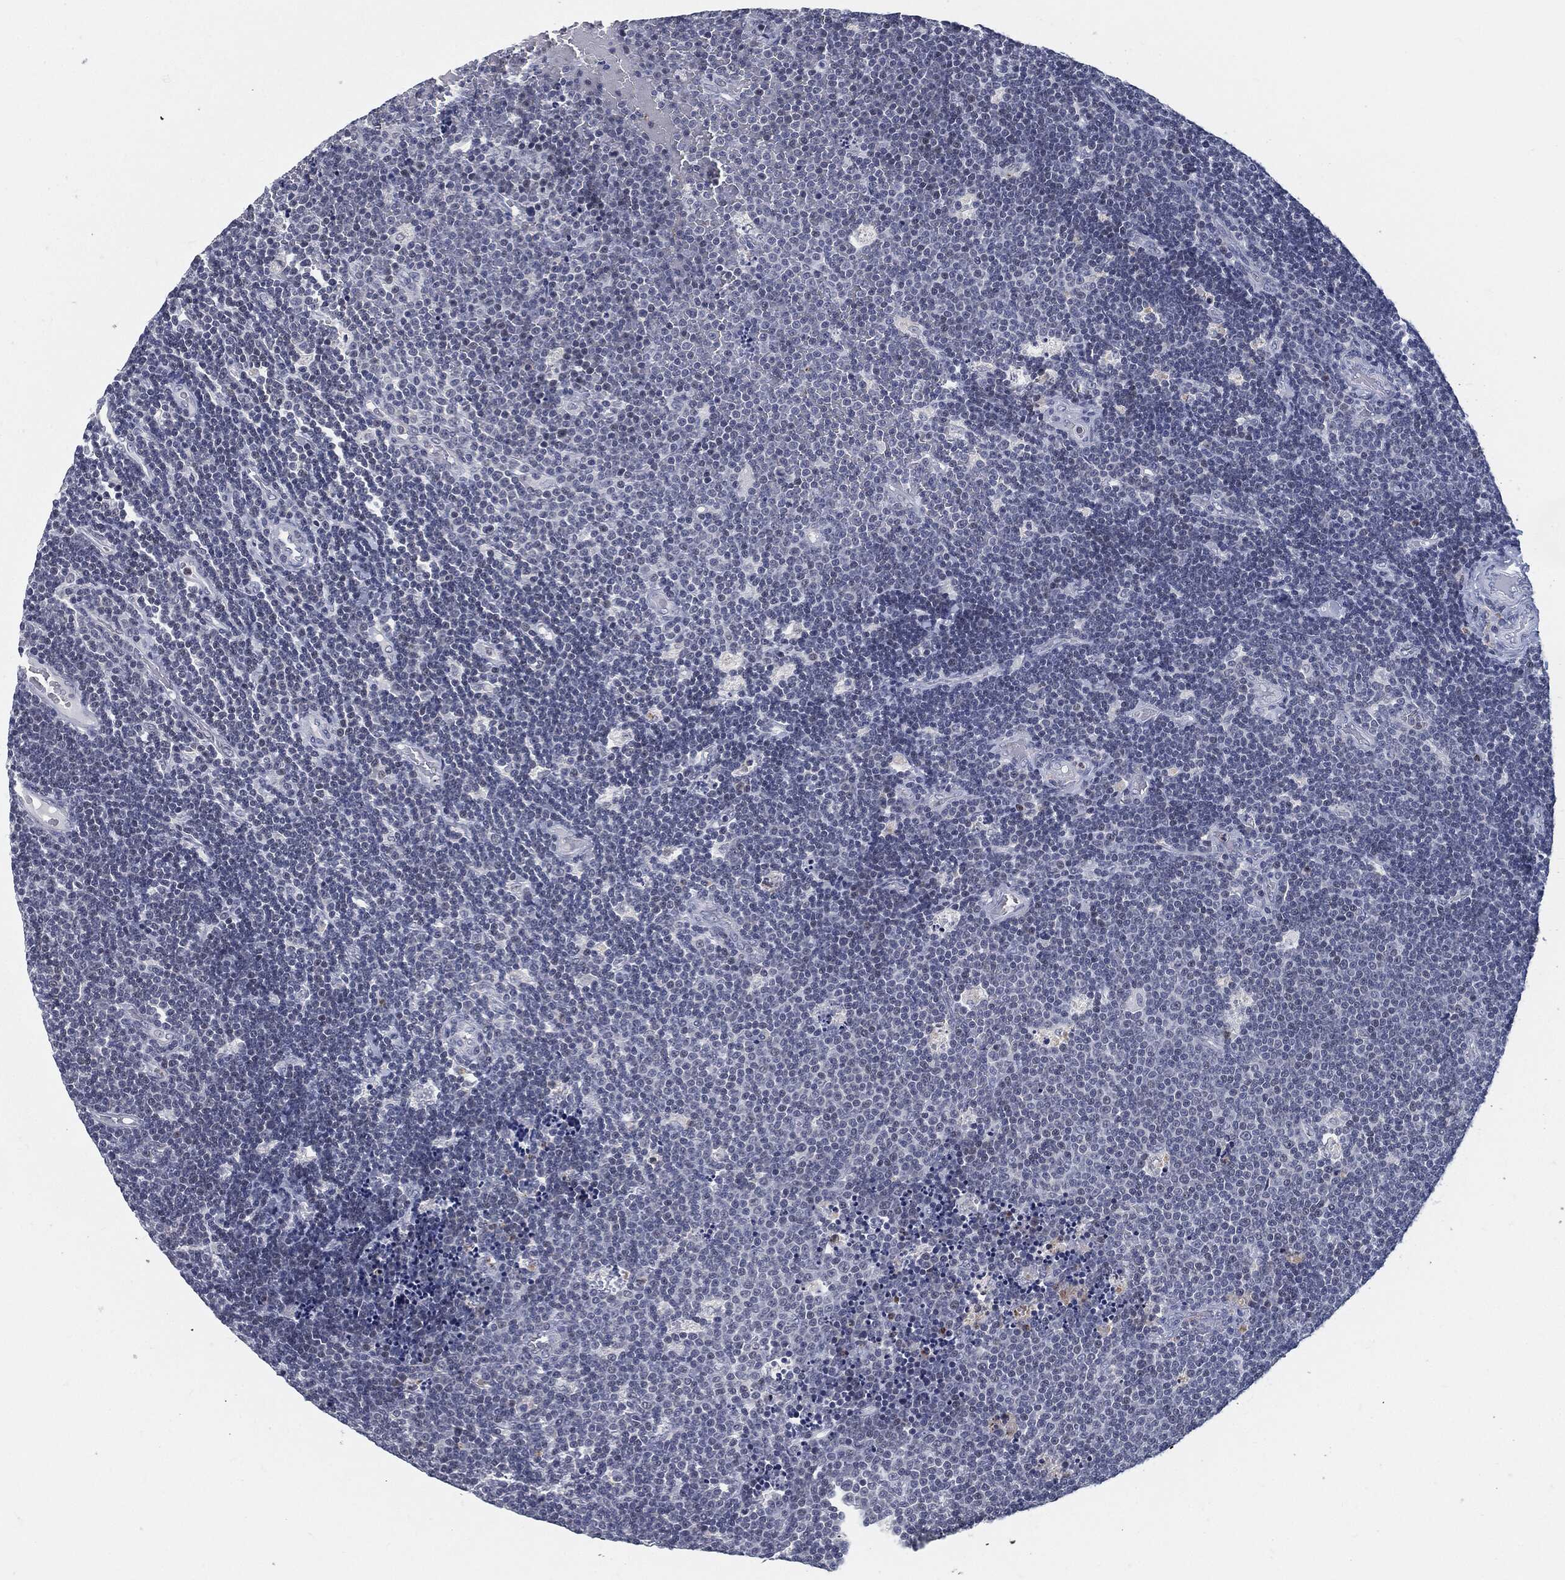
{"staining": {"intensity": "negative", "quantity": "none", "location": "none"}, "tissue": "lymphoma", "cell_type": "Tumor cells", "image_type": "cancer", "snomed": [{"axis": "morphology", "description": "Malignant lymphoma, non-Hodgkin's type, Low grade"}, {"axis": "topography", "description": "Brain"}], "caption": "A micrograph of human lymphoma is negative for staining in tumor cells.", "gene": "PROM1", "patient": {"sex": "female", "age": 66}}